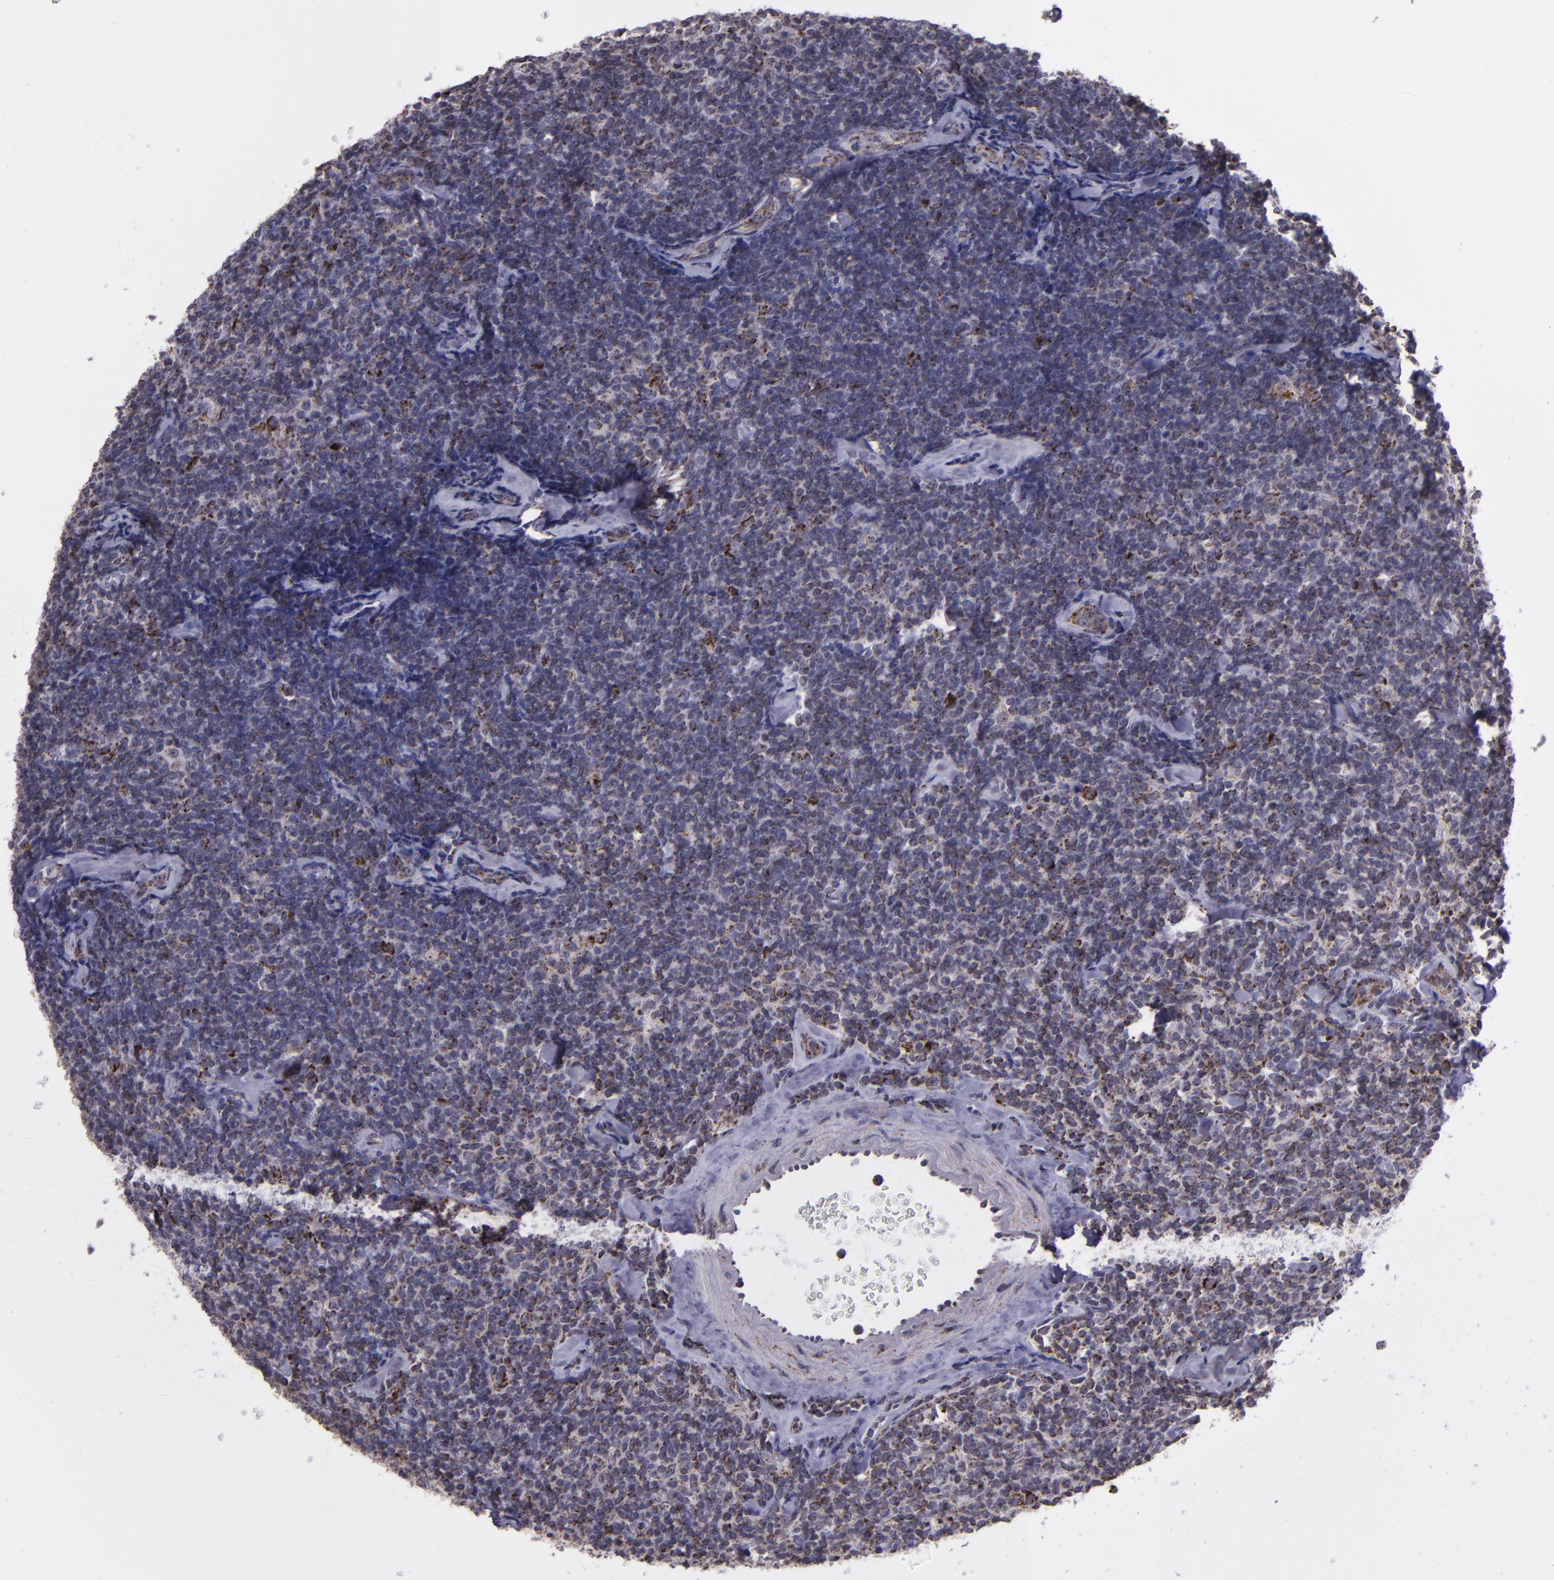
{"staining": {"intensity": "moderate", "quantity": "<25%", "location": "cytoplasmic/membranous"}, "tissue": "lymphoma", "cell_type": "Tumor cells", "image_type": "cancer", "snomed": [{"axis": "morphology", "description": "Malignant lymphoma, non-Hodgkin's type, Low grade"}, {"axis": "topography", "description": "Lymph node"}], "caption": "The histopathology image displays a brown stain indicating the presence of a protein in the cytoplasmic/membranous of tumor cells in malignant lymphoma, non-Hodgkin's type (low-grade).", "gene": "LONP1", "patient": {"sex": "female", "age": 56}}